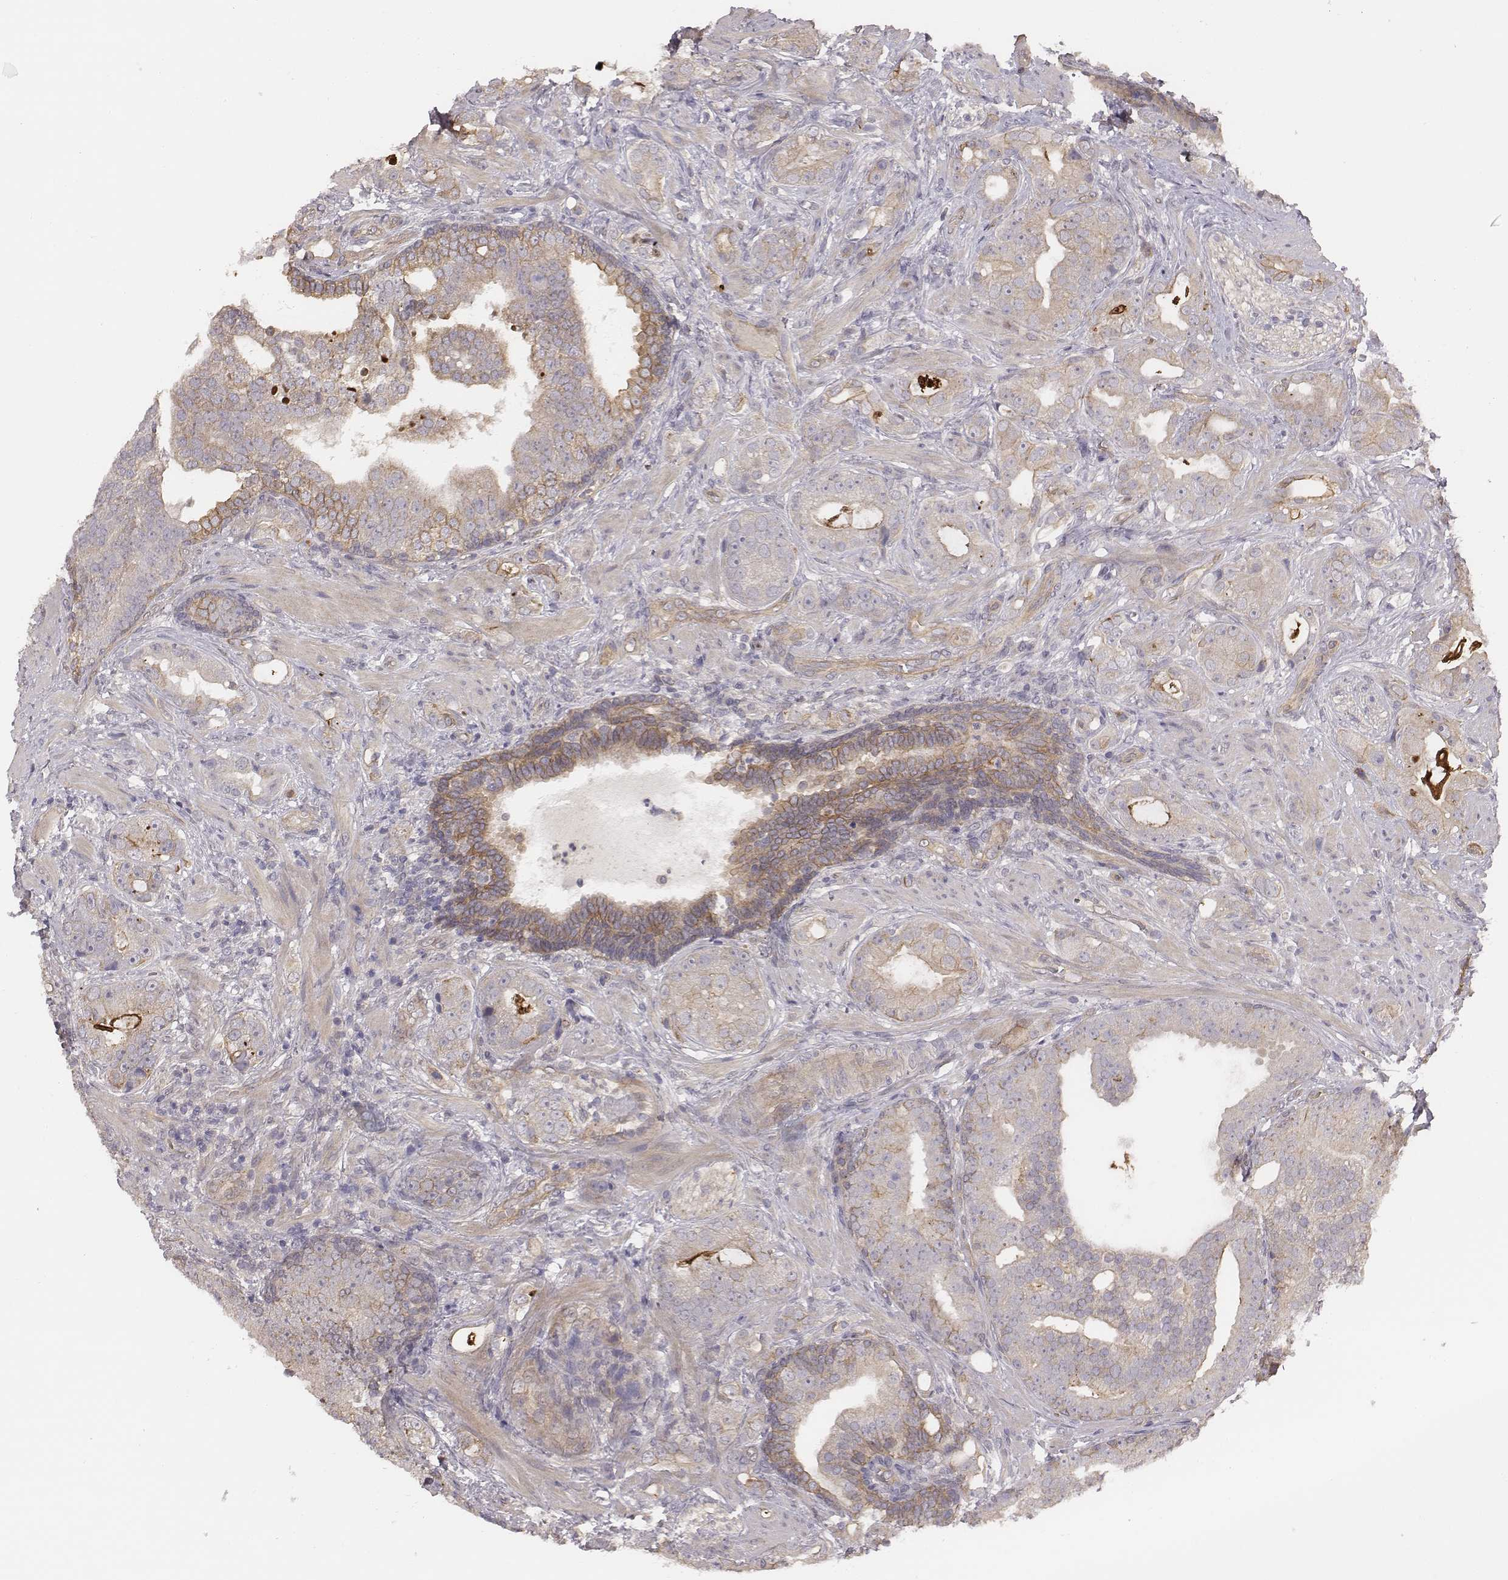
{"staining": {"intensity": "moderate", "quantity": "25%-75%", "location": "cytoplasmic/membranous"}, "tissue": "prostate cancer", "cell_type": "Tumor cells", "image_type": "cancer", "snomed": [{"axis": "morphology", "description": "Adenocarcinoma, NOS"}, {"axis": "topography", "description": "Prostate"}], "caption": "IHC photomicrograph of adenocarcinoma (prostate) stained for a protein (brown), which reveals medium levels of moderate cytoplasmic/membranous staining in about 25%-75% of tumor cells.", "gene": "SCARF1", "patient": {"sex": "male", "age": 57}}